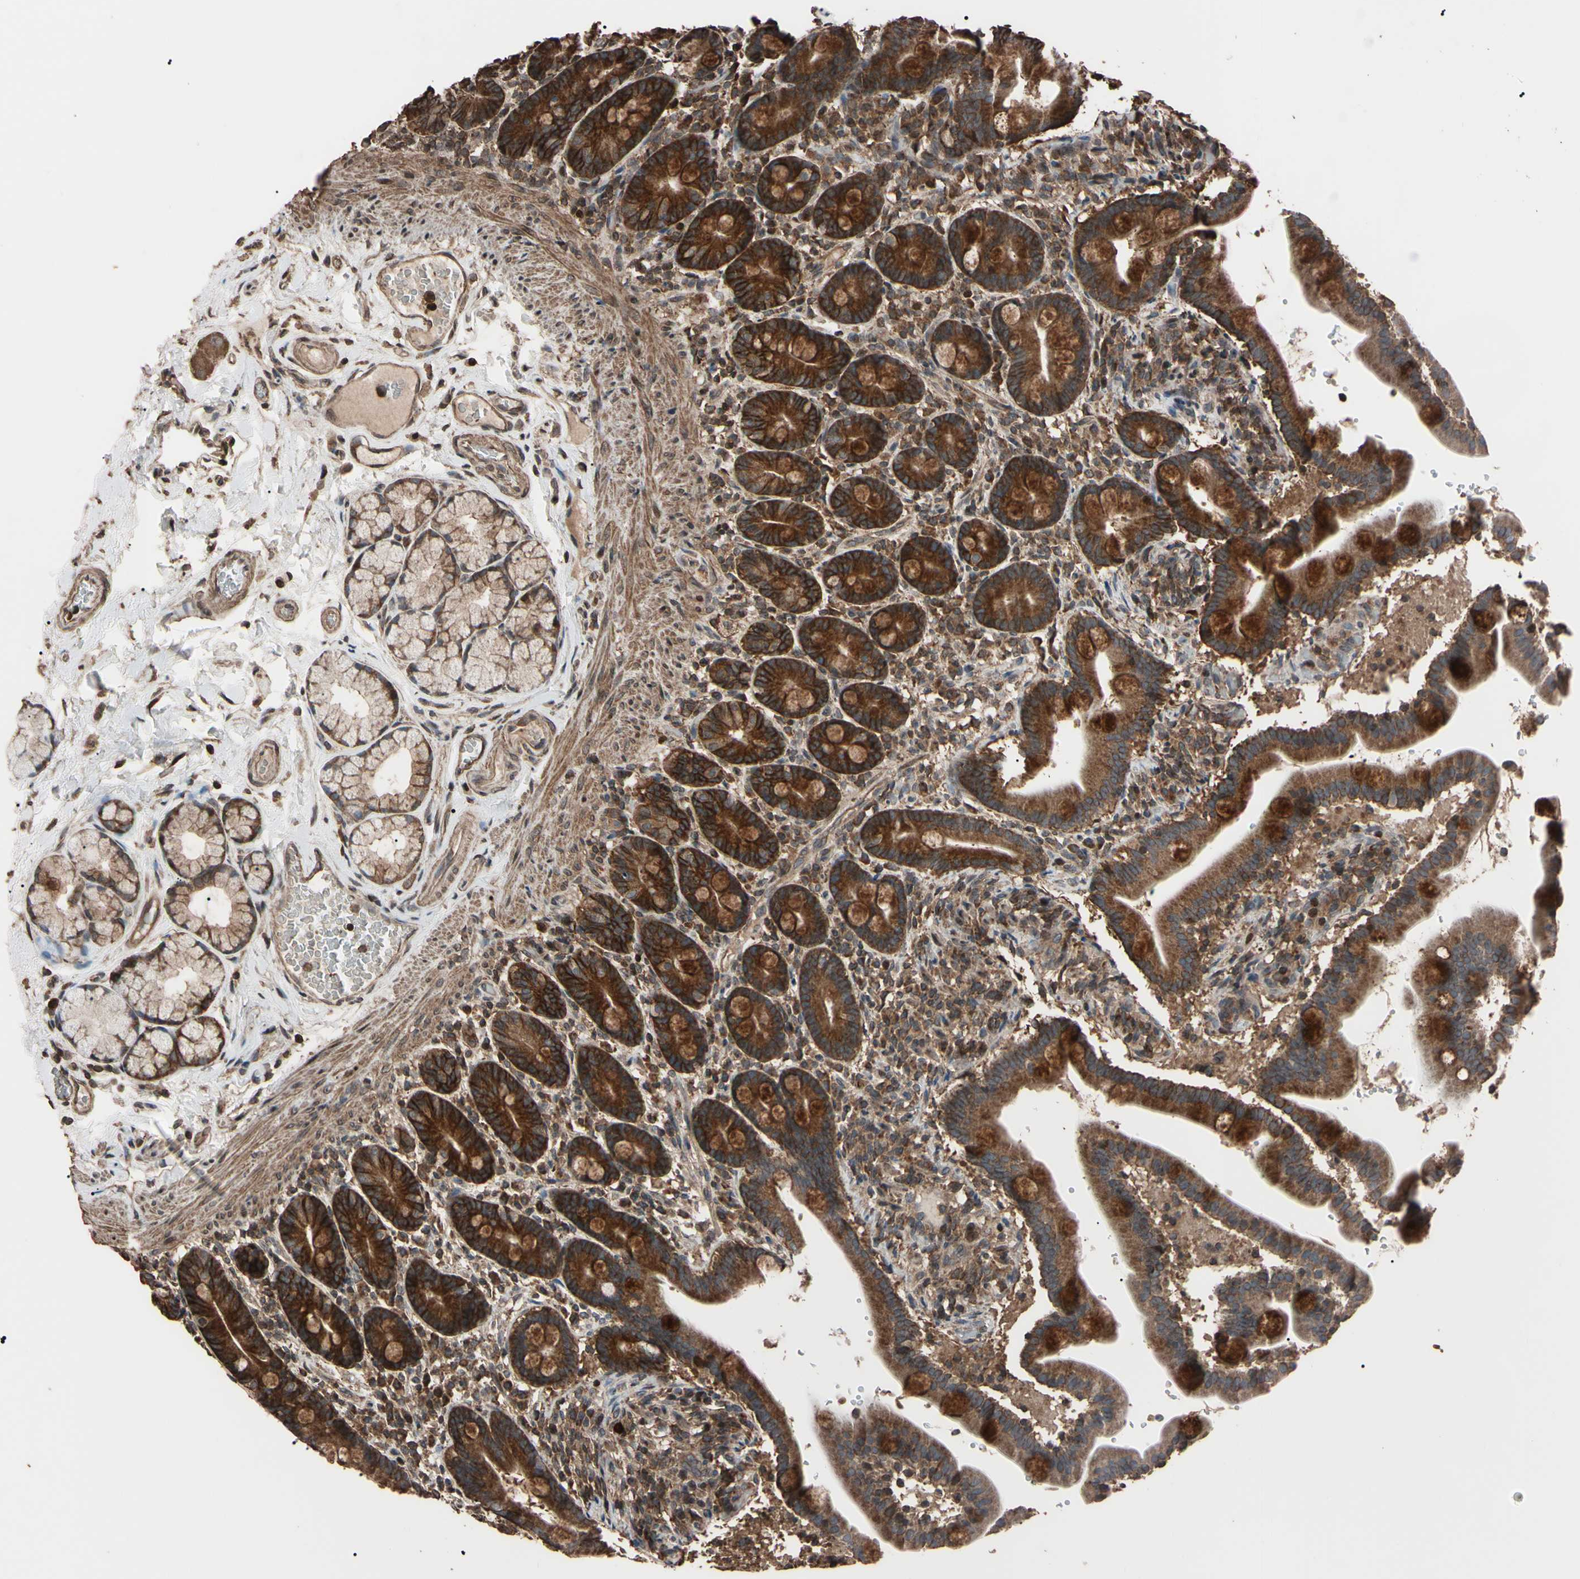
{"staining": {"intensity": "moderate", "quantity": ">75%", "location": "cytoplasmic/membranous"}, "tissue": "duodenum", "cell_type": "Glandular cells", "image_type": "normal", "snomed": [{"axis": "morphology", "description": "Normal tissue, NOS"}, {"axis": "topography", "description": "Duodenum"}], "caption": "A high-resolution micrograph shows immunohistochemistry staining of benign duodenum, which demonstrates moderate cytoplasmic/membranous expression in approximately >75% of glandular cells. (Brightfield microscopy of DAB IHC at high magnification).", "gene": "TNFRSF1A", "patient": {"sex": "male", "age": 54}}